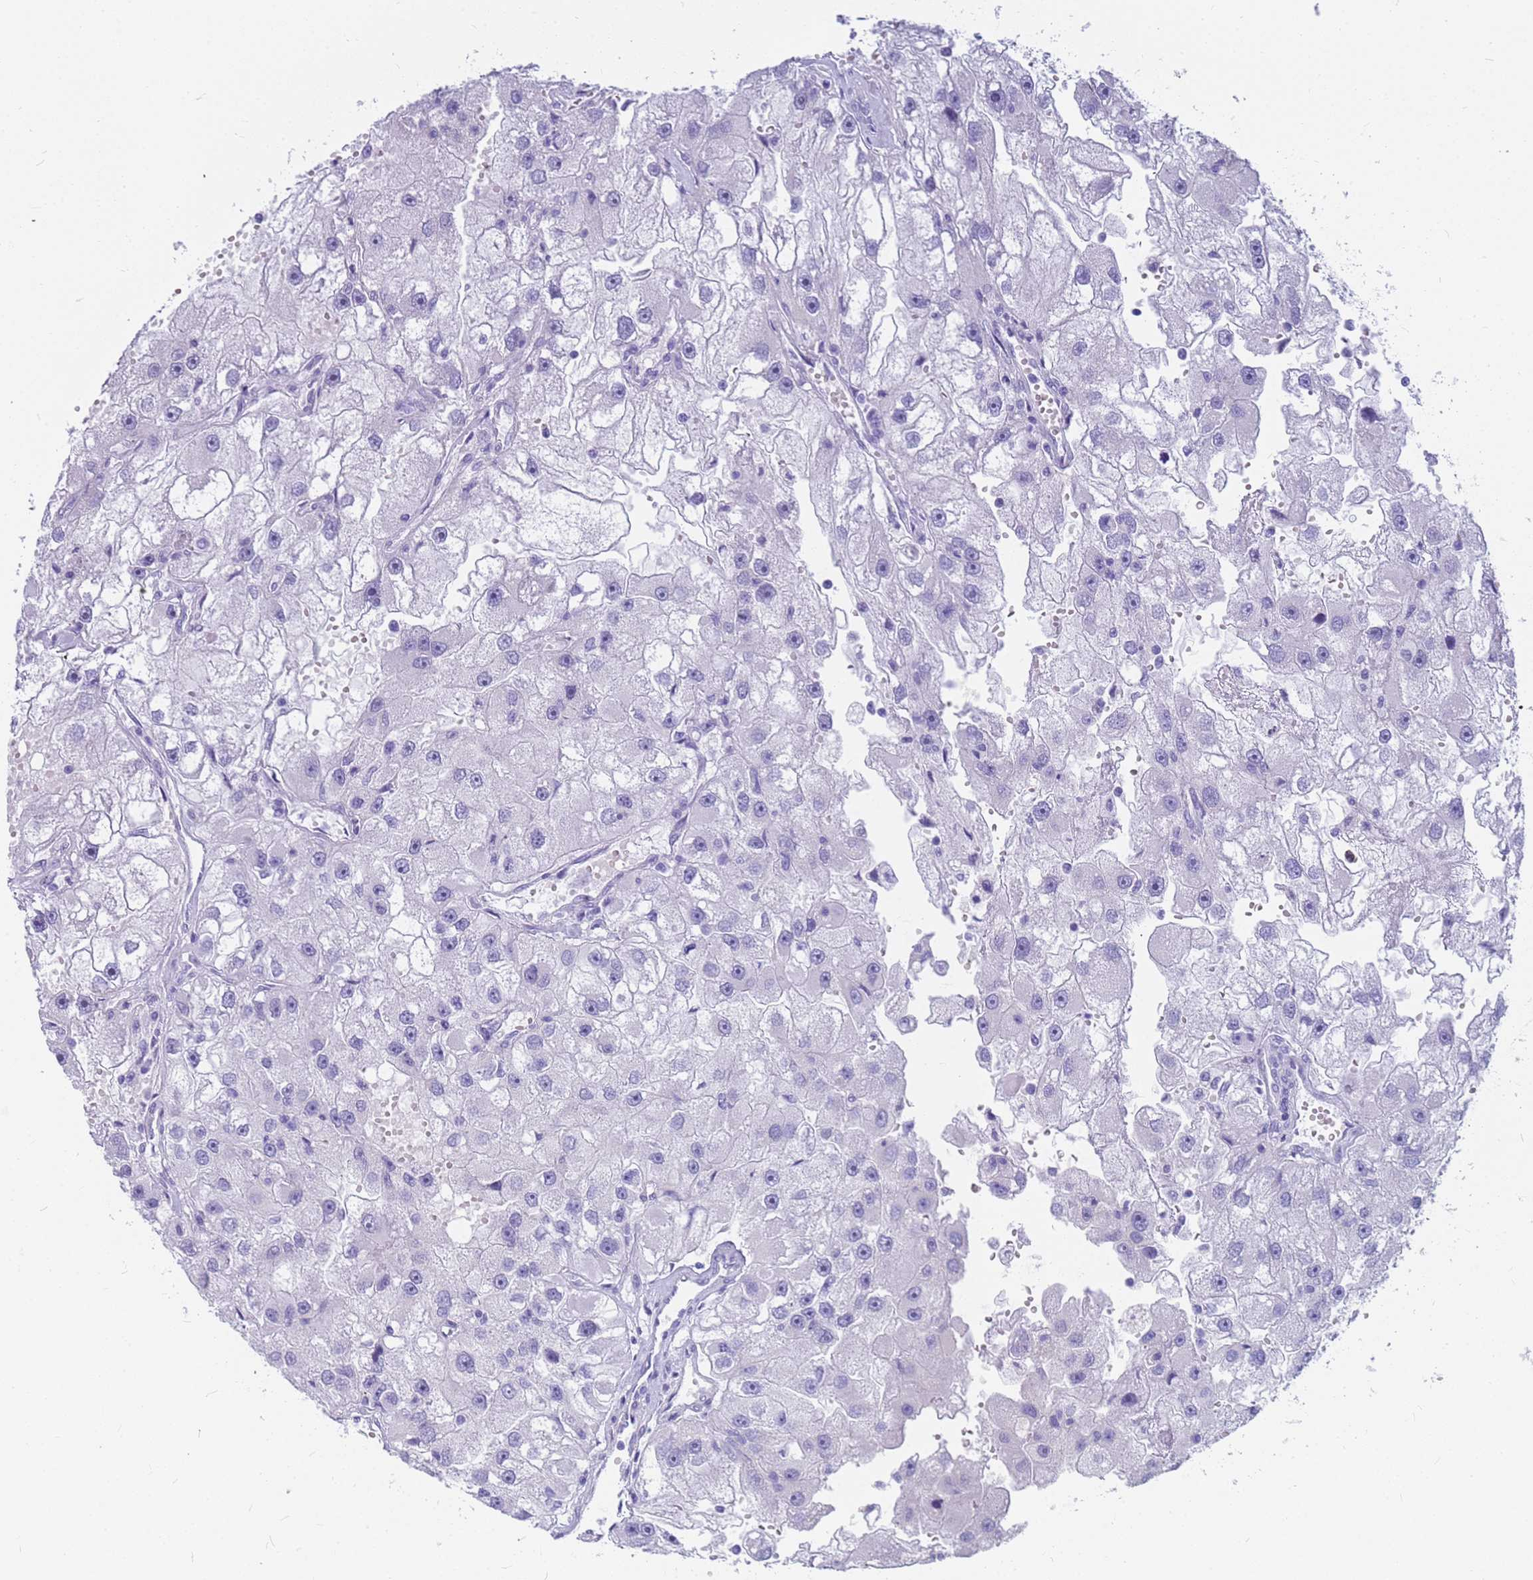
{"staining": {"intensity": "negative", "quantity": "none", "location": "none"}, "tissue": "renal cancer", "cell_type": "Tumor cells", "image_type": "cancer", "snomed": [{"axis": "morphology", "description": "Adenocarcinoma, NOS"}, {"axis": "topography", "description": "Kidney"}], "caption": "This is an immunohistochemistry (IHC) image of renal adenocarcinoma. There is no staining in tumor cells.", "gene": "RNASE2", "patient": {"sex": "male", "age": 63}}